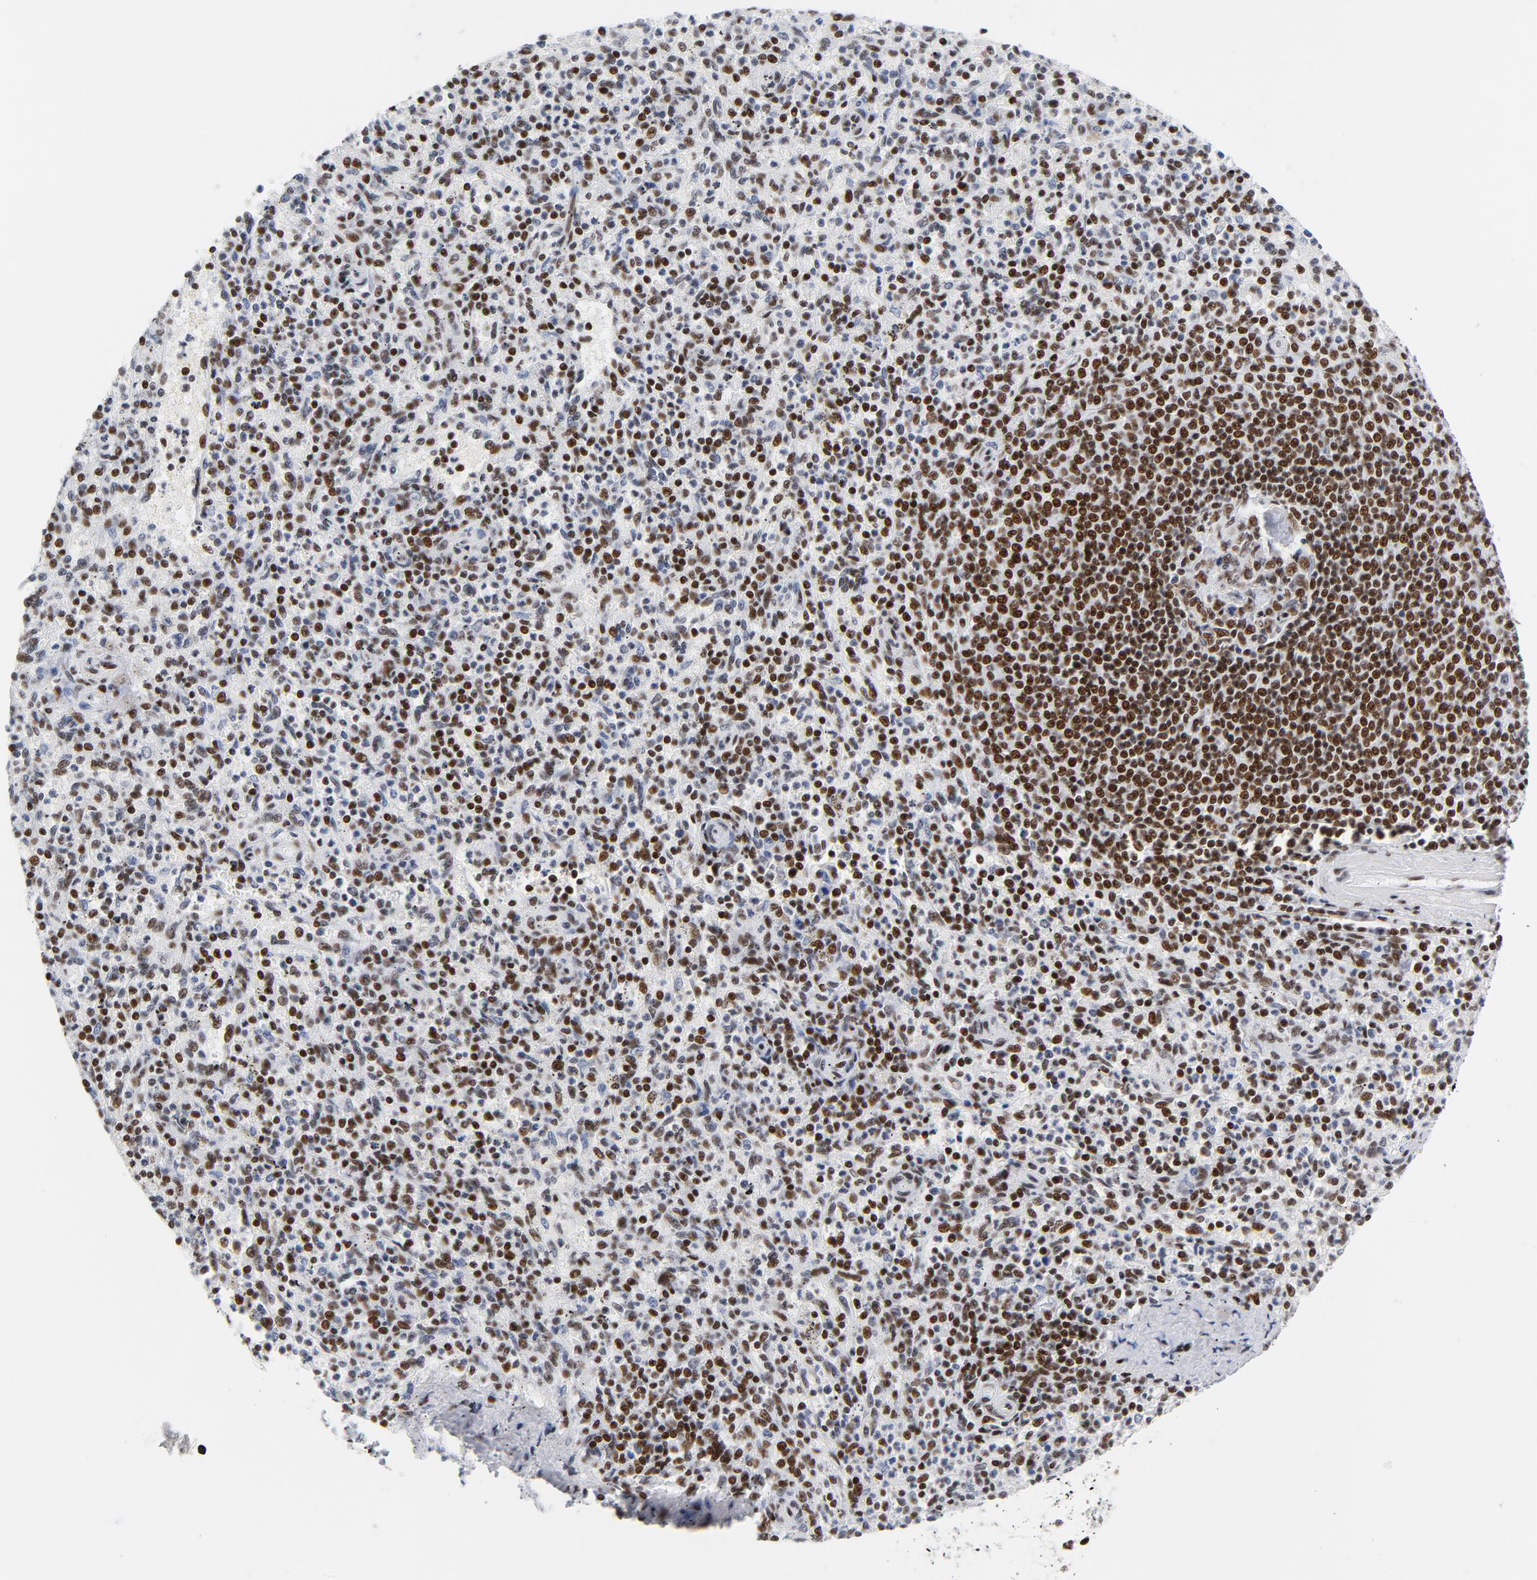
{"staining": {"intensity": "strong", "quantity": ">75%", "location": "nuclear"}, "tissue": "spleen", "cell_type": "Cells in red pulp", "image_type": "normal", "snomed": [{"axis": "morphology", "description": "Normal tissue, NOS"}, {"axis": "topography", "description": "Spleen"}], "caption": "DAB immunohistochemical staining of benign human spleen reveals strong nuclear protein expression in about >75% of cells in red pulp. (DAB IHC with brightfield microscopy, high magnification).", "gene": "XRCC5", "patient": {"sex": "male", "age": 72}}